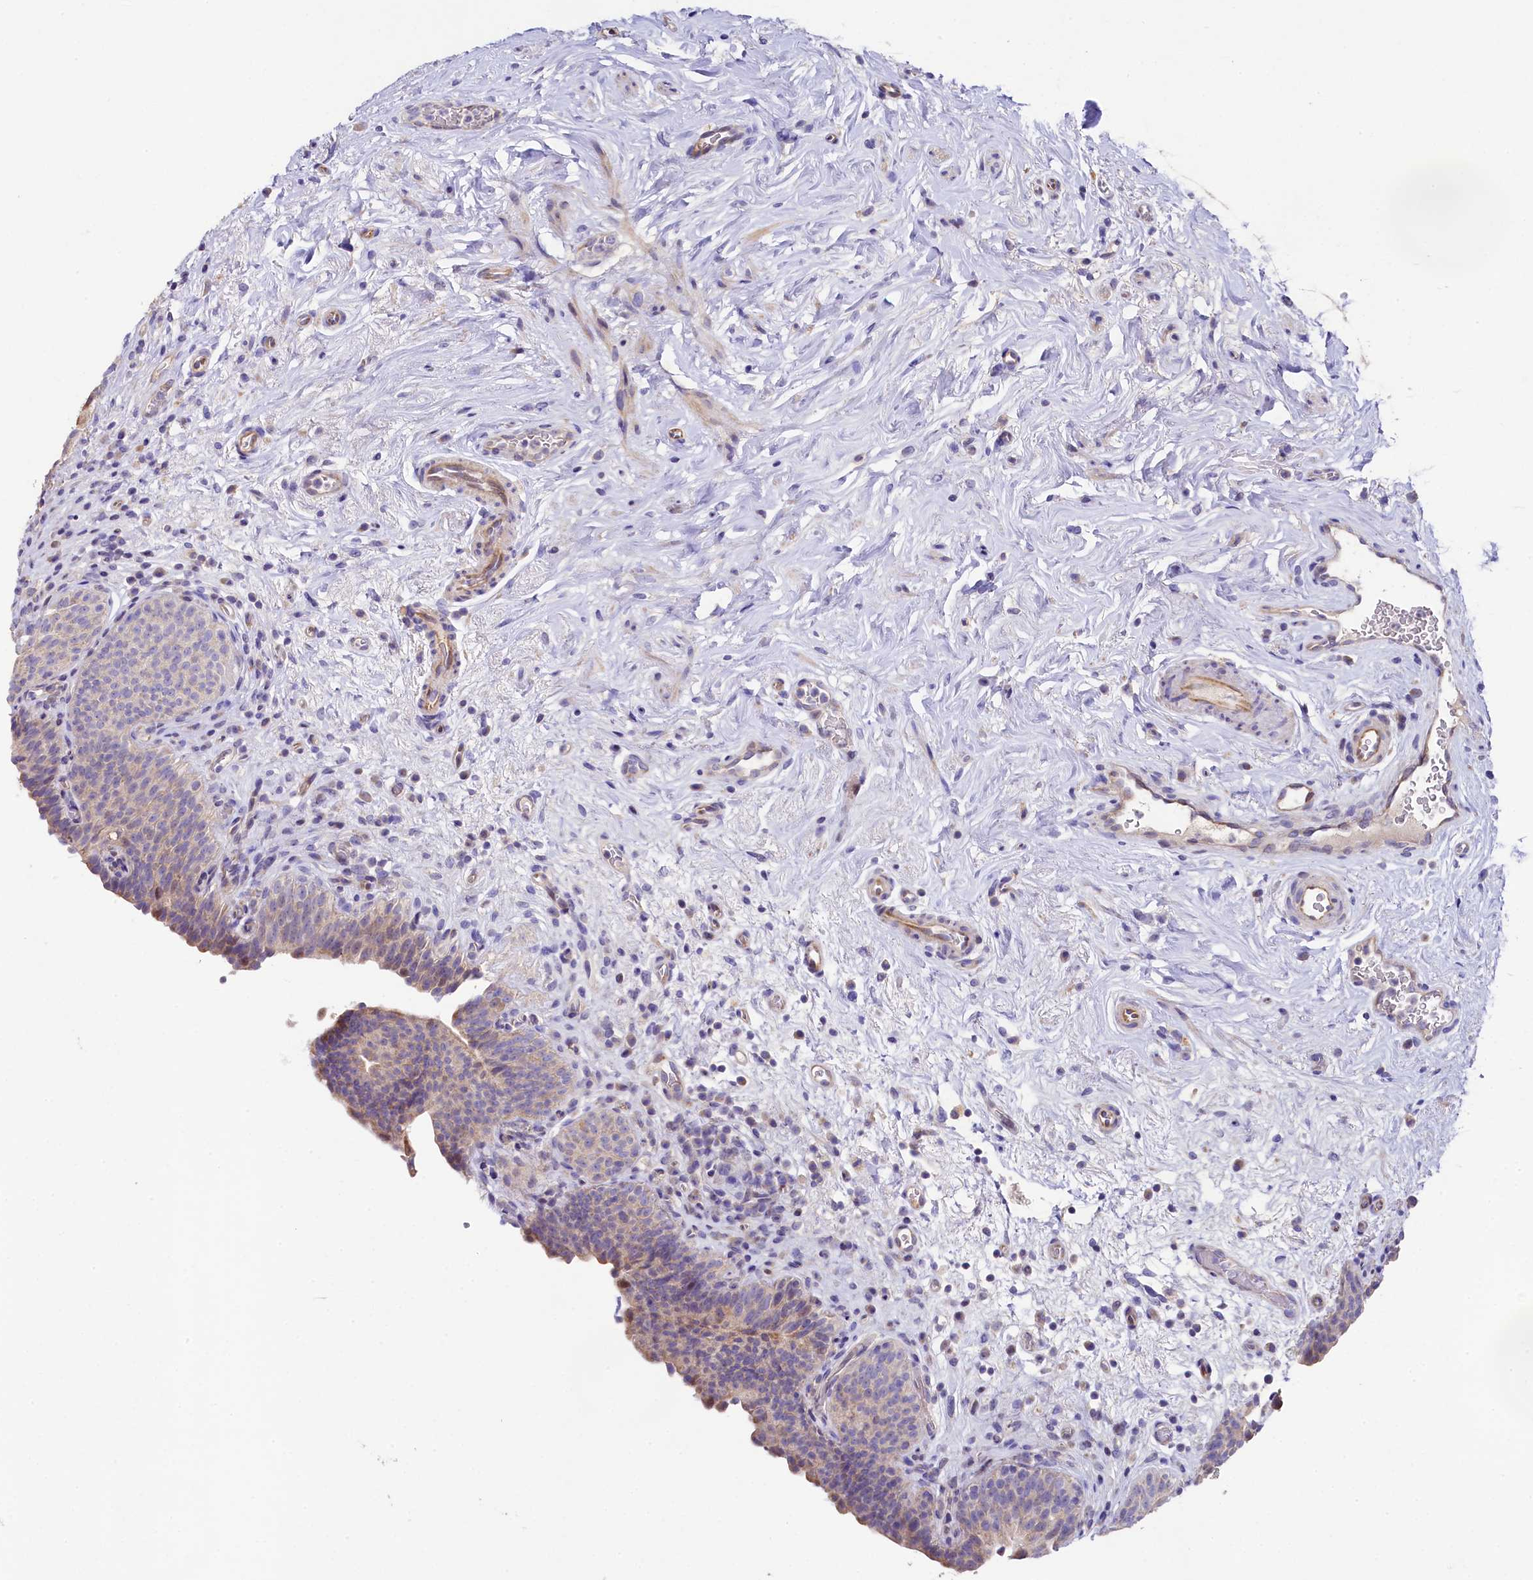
{"staining": {"intensity": "moderate", "quantity": "<25%", "location": "cytoplasmic/membranous"}, "tissue": "urinary bladder", "cell_type": "Urothelial cells", "image_type": "normal", "snomed": [{"axis": "morphology", "description": "Normal tissue, NOS"}, {"axis": "topography", "description": "Urinary bladder"}], "caption": "Brown immunohistochemical staining in normal human urinary bladder displays moderate cytoplasmic/membranous positivity in about <25% of urothelial cells.", "gene": "FXYD6", "patient": {"sex": "male", "age": 83}}